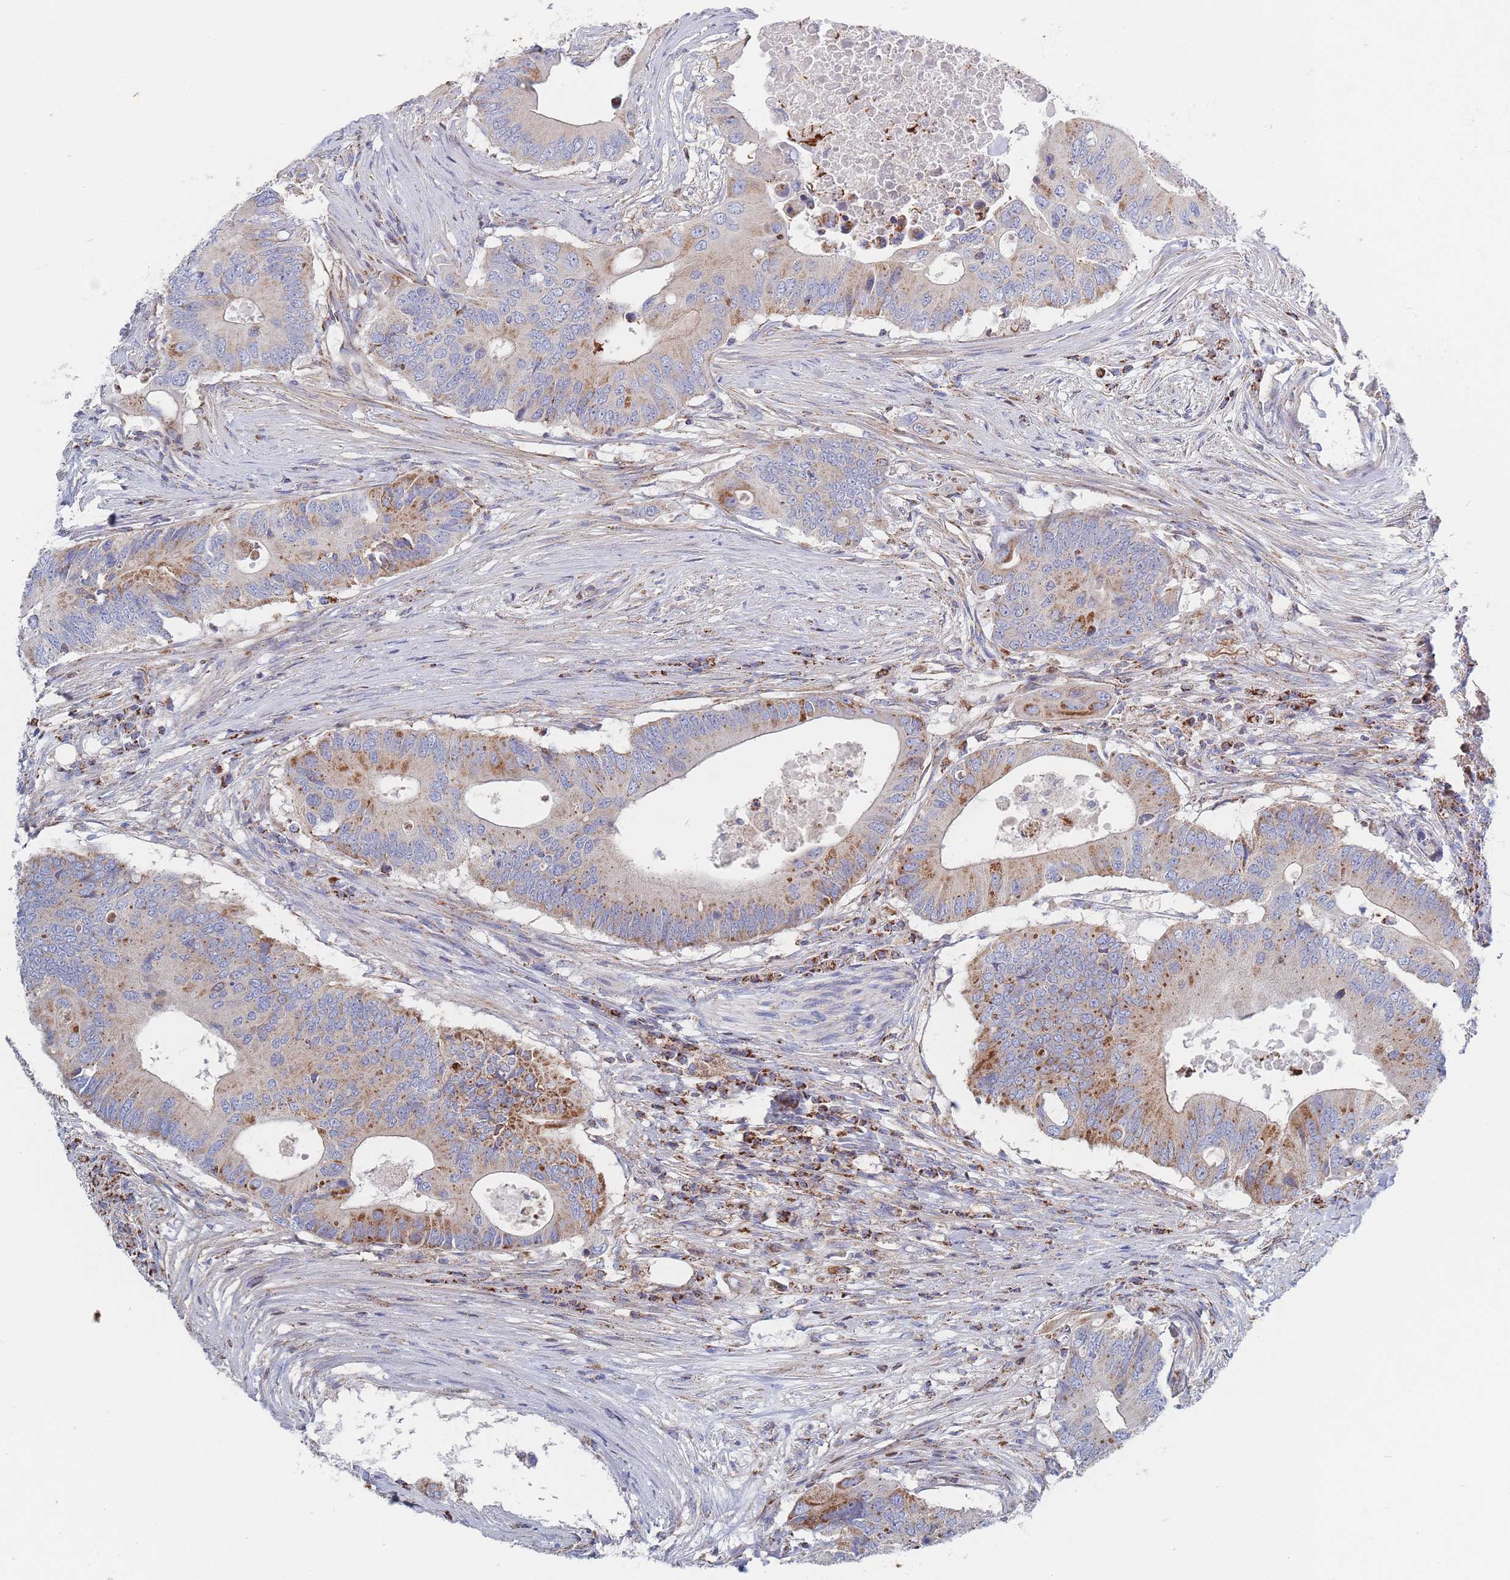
{"staining": {"intensity": "moderate", "quantity": "25%-75%", "location": "cytoplasmic/membranous"}, "tissue": "colorectal cancer", "cell_type": "Tumor cells", "image_type": "cancer", "snomed": [{"axis": "morphology", "description": "Adenocarcinoma, NOS"}, {"axis": "topography", "description": "Colon"}], "caption": "A high-resolution image shows immunohistochemistry (IHC) staining of adenocarcinoma (colorectal), which shows moderate cytoplasmic/membranous positivity in approximately 25%-75% of tumor cells.", "gene": "IKZF4", "patient": {"sex": "male", "age": 71}}